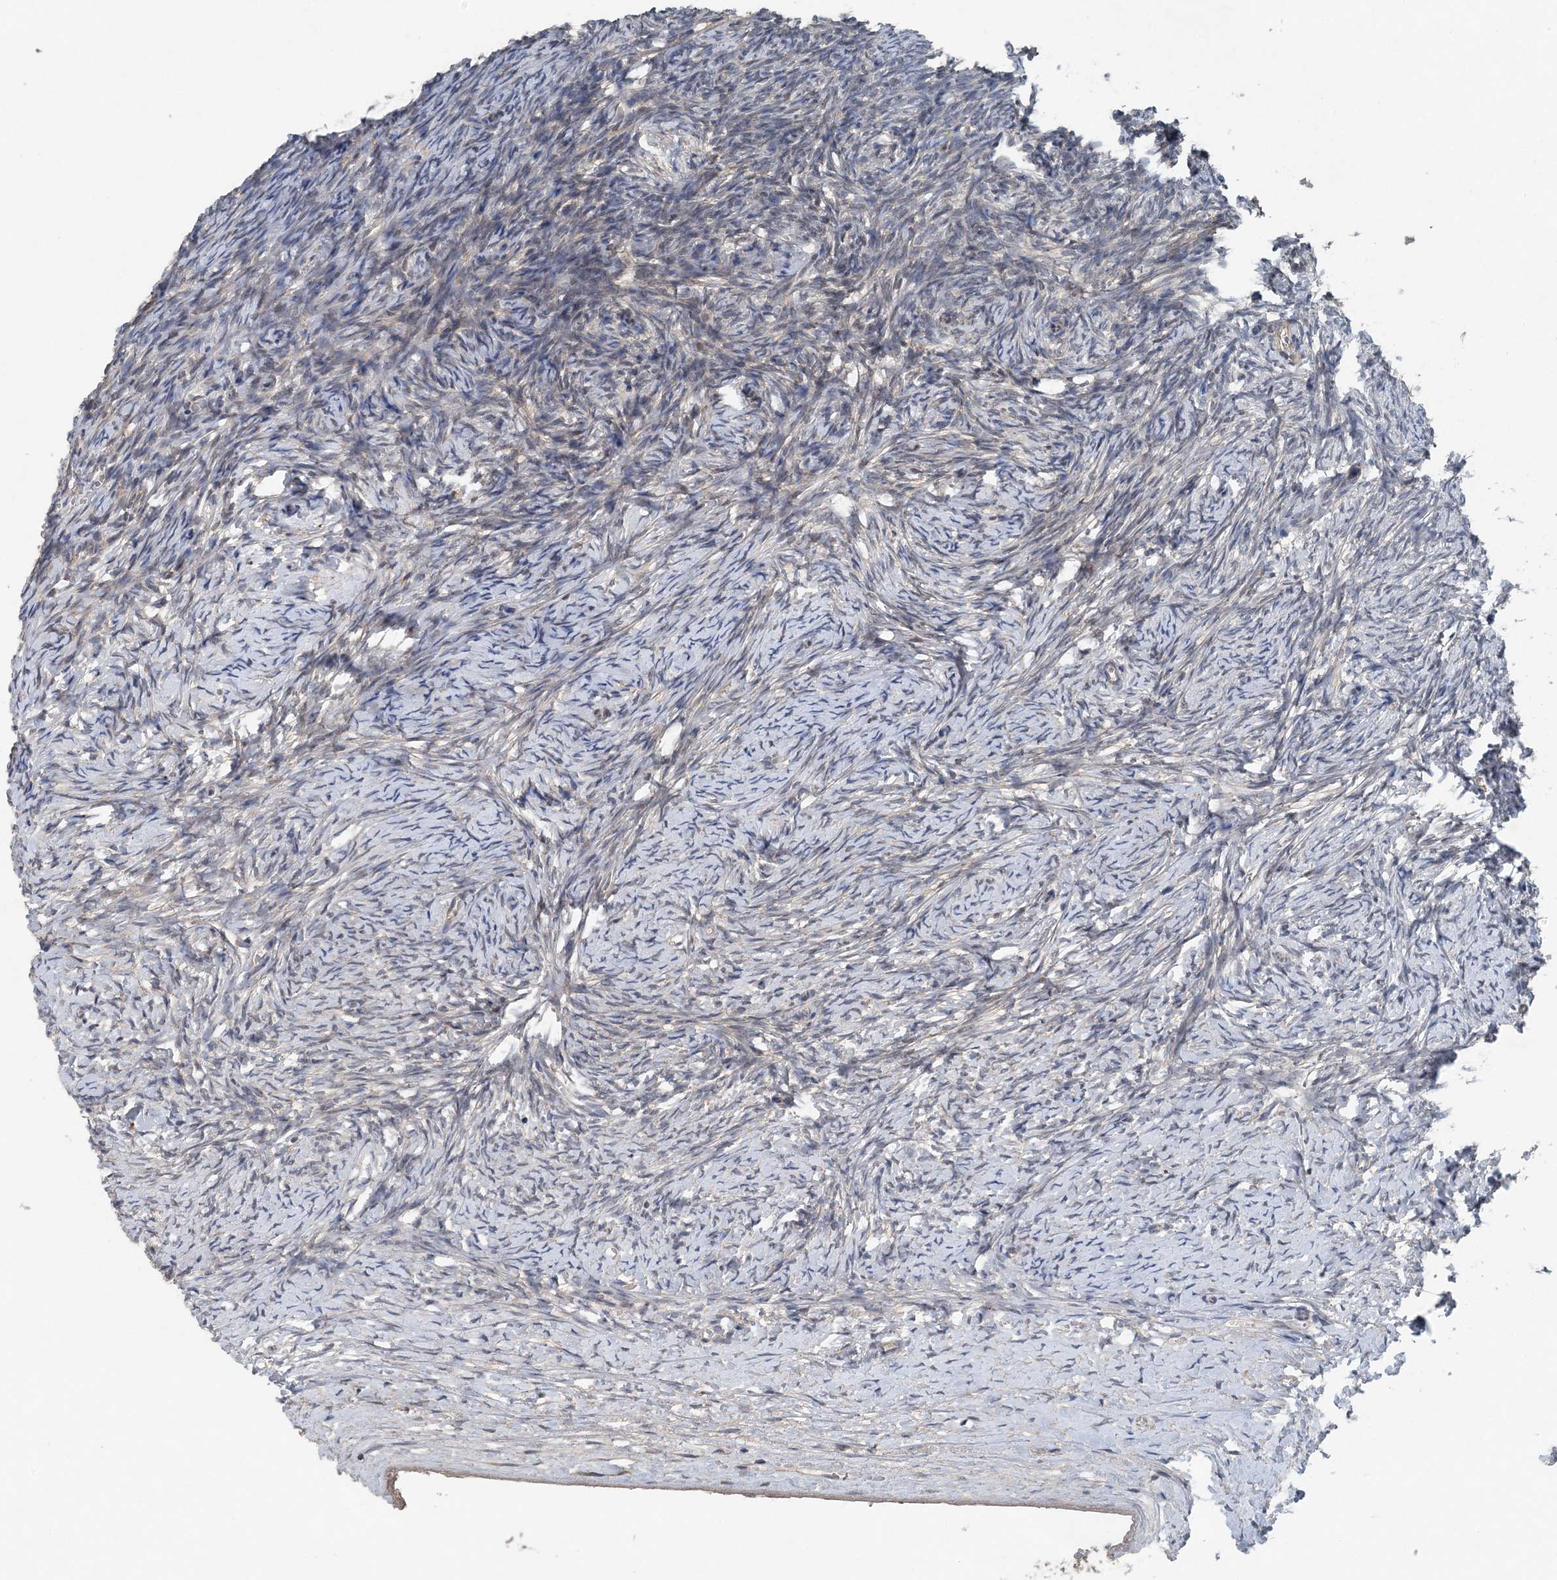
{"staining": {"intensity": "negative", "quantity": "none", "location": "none"}, "tissue": "ovary", "cell_type": "Ovarian stroma cells", "image_type": "normal", "snomed": [{"axis": "morphology", "description": "Normal tissue, NOS"}, {"axis": "morphology", "description": "Developmental malformation"}, {"axis": "topography", "description": "Ovary"}], "caption": "Immunohistochemical staining of unremarkable human ovary displays no significant expression in ovarian stroma cells. (Brightfield microscopy of DAB IHC at high magnification).", "gene": "MYO9B", "patient": {"sex": "female", "age": 39}}